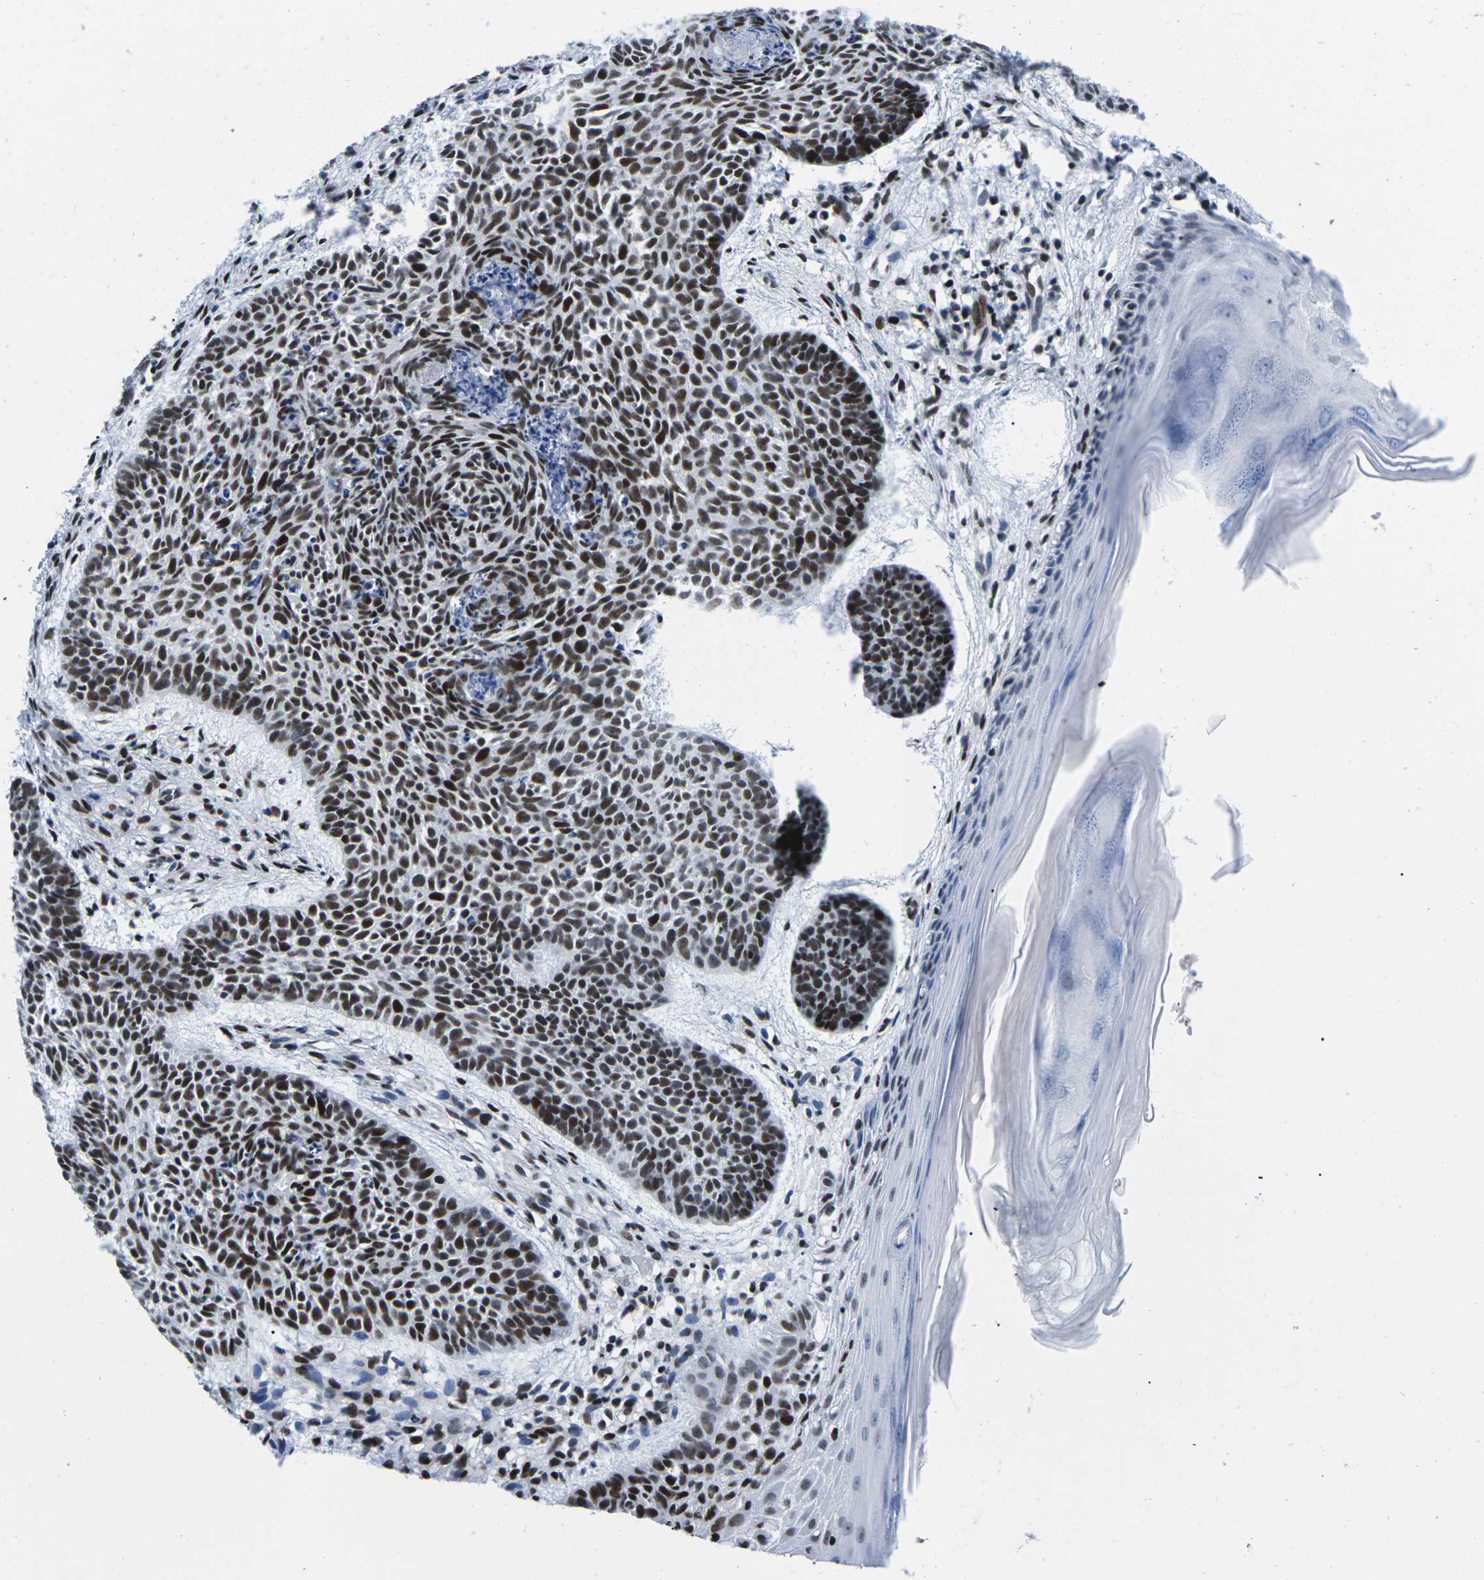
{"staining": {"intensity": "strong", "quantity": "25%-75%", "location": "nuclear"}, "tissue": "skin cancer", "cell_type": "Tumor cells", "image_type": "cancer", "snomed": [{"axis": "morphology", "description": "Basal cell carcinoma"}, {"axis": "topography", "description": "Skin"}], "caption": "Immunohistochemistry micrograph of neoplastic tissue: human basal cell carcinoma (skin) stained using immunohistochemistry (IHC) displays high levels of strong protein expression localized specifically in the nuclear of tumor cells, appearing as a nuclear brown color.", "gene": "ATF1", "patient": {"sex": "male", "age": 60}}